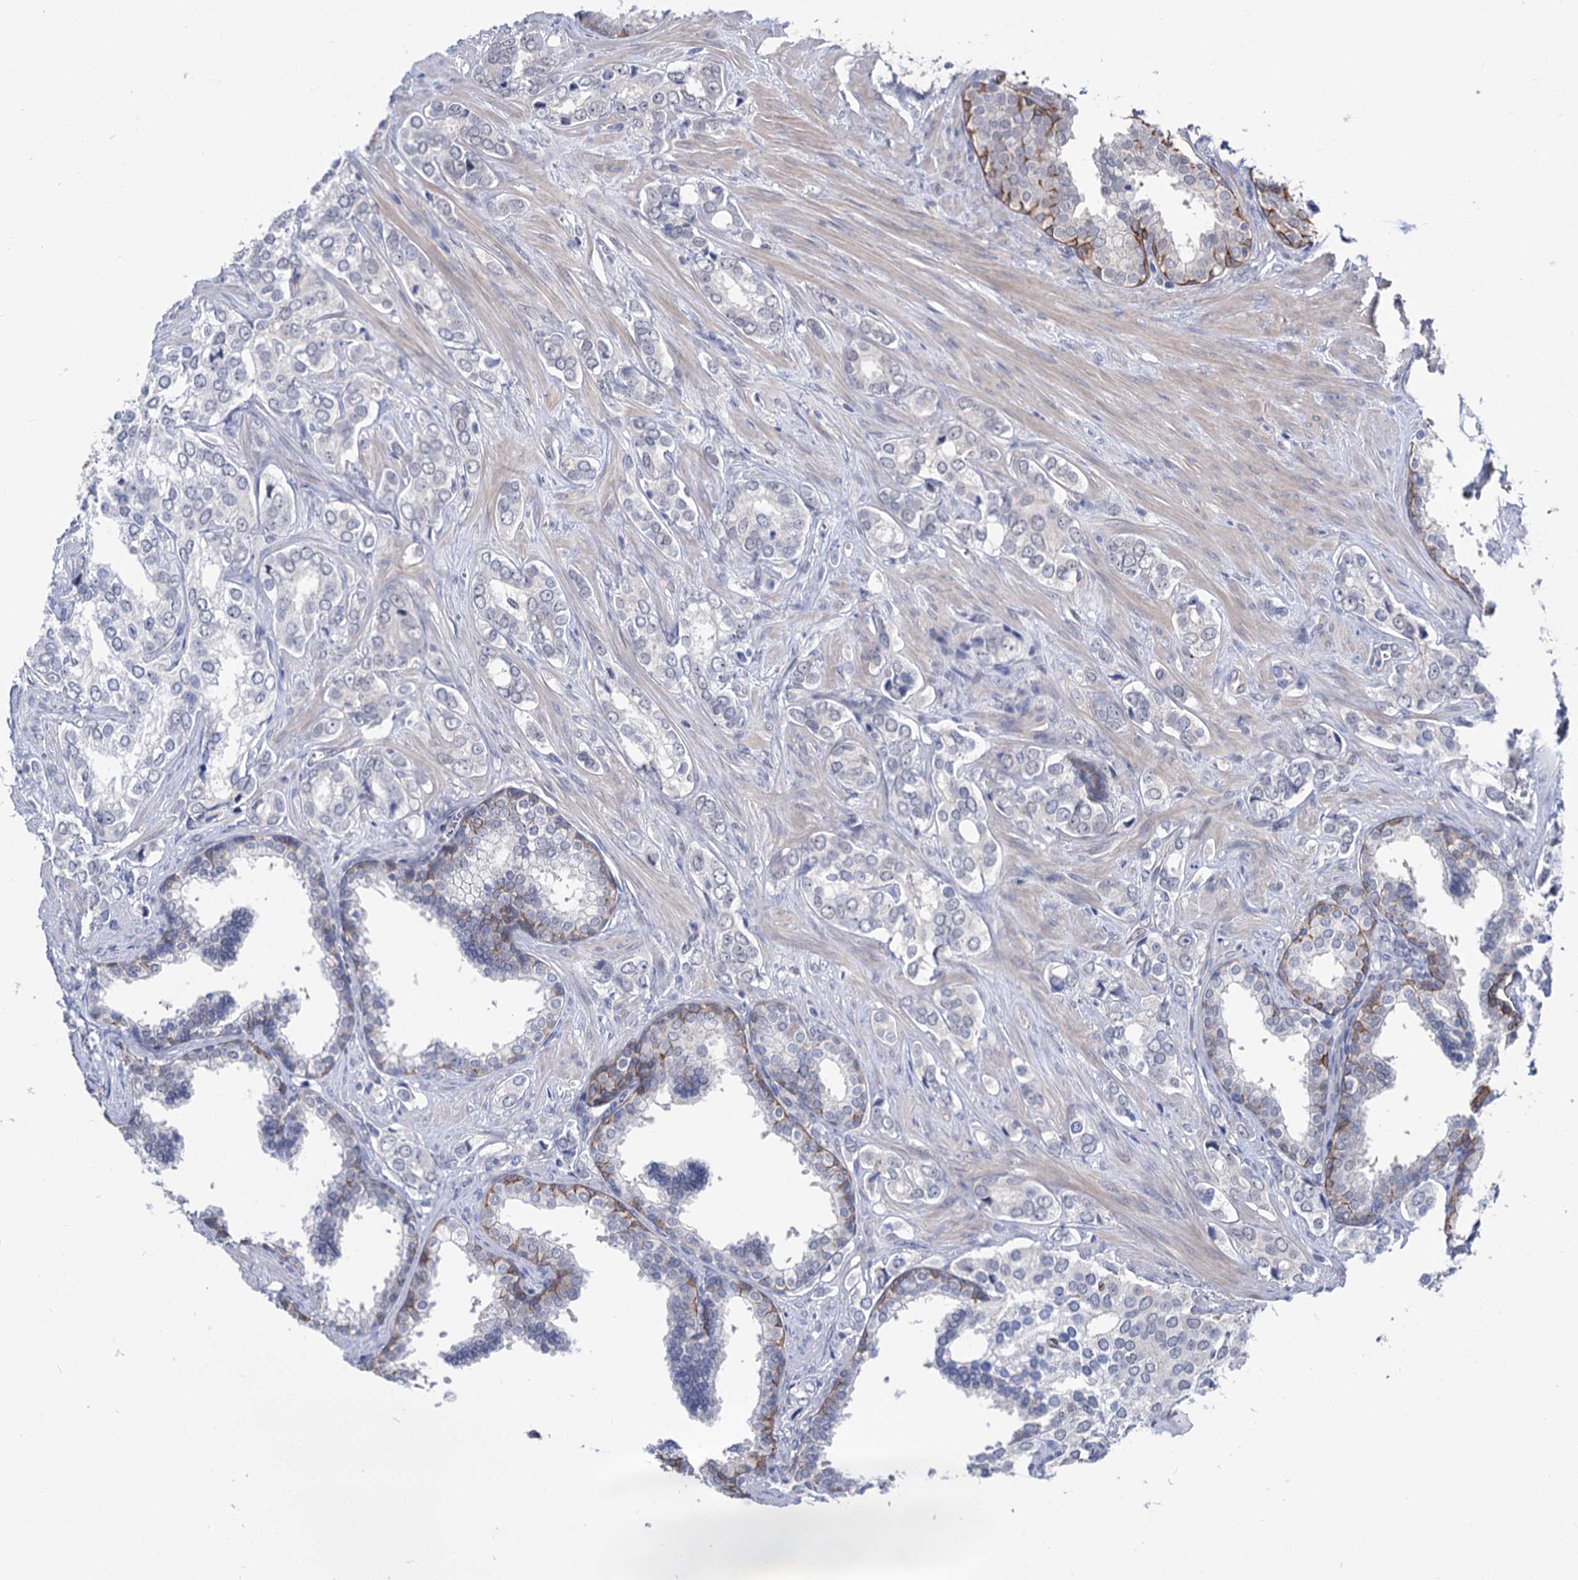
{"staining": {"intensity": "negative", "quantity": "none", "location": "none"}, "tissue": "prostate cancer", "cell_type": "Tumor cells", "image_type": "cancer", "snomed": [{"axis": "morphology", "description": "Adenocarcinoma, High grade"}, {"axis": "topography", "description": "Prostate"}], "caption": "DAB immunohistochemical staining of human high-grade adenocarcinoma (prostate) shows no significant expression in tumor cells. (Immunohistochemistry, brightfield microscopy, high magnification).", "gene": "NEK10", "patient": {"sex": "male", "age": 66}}